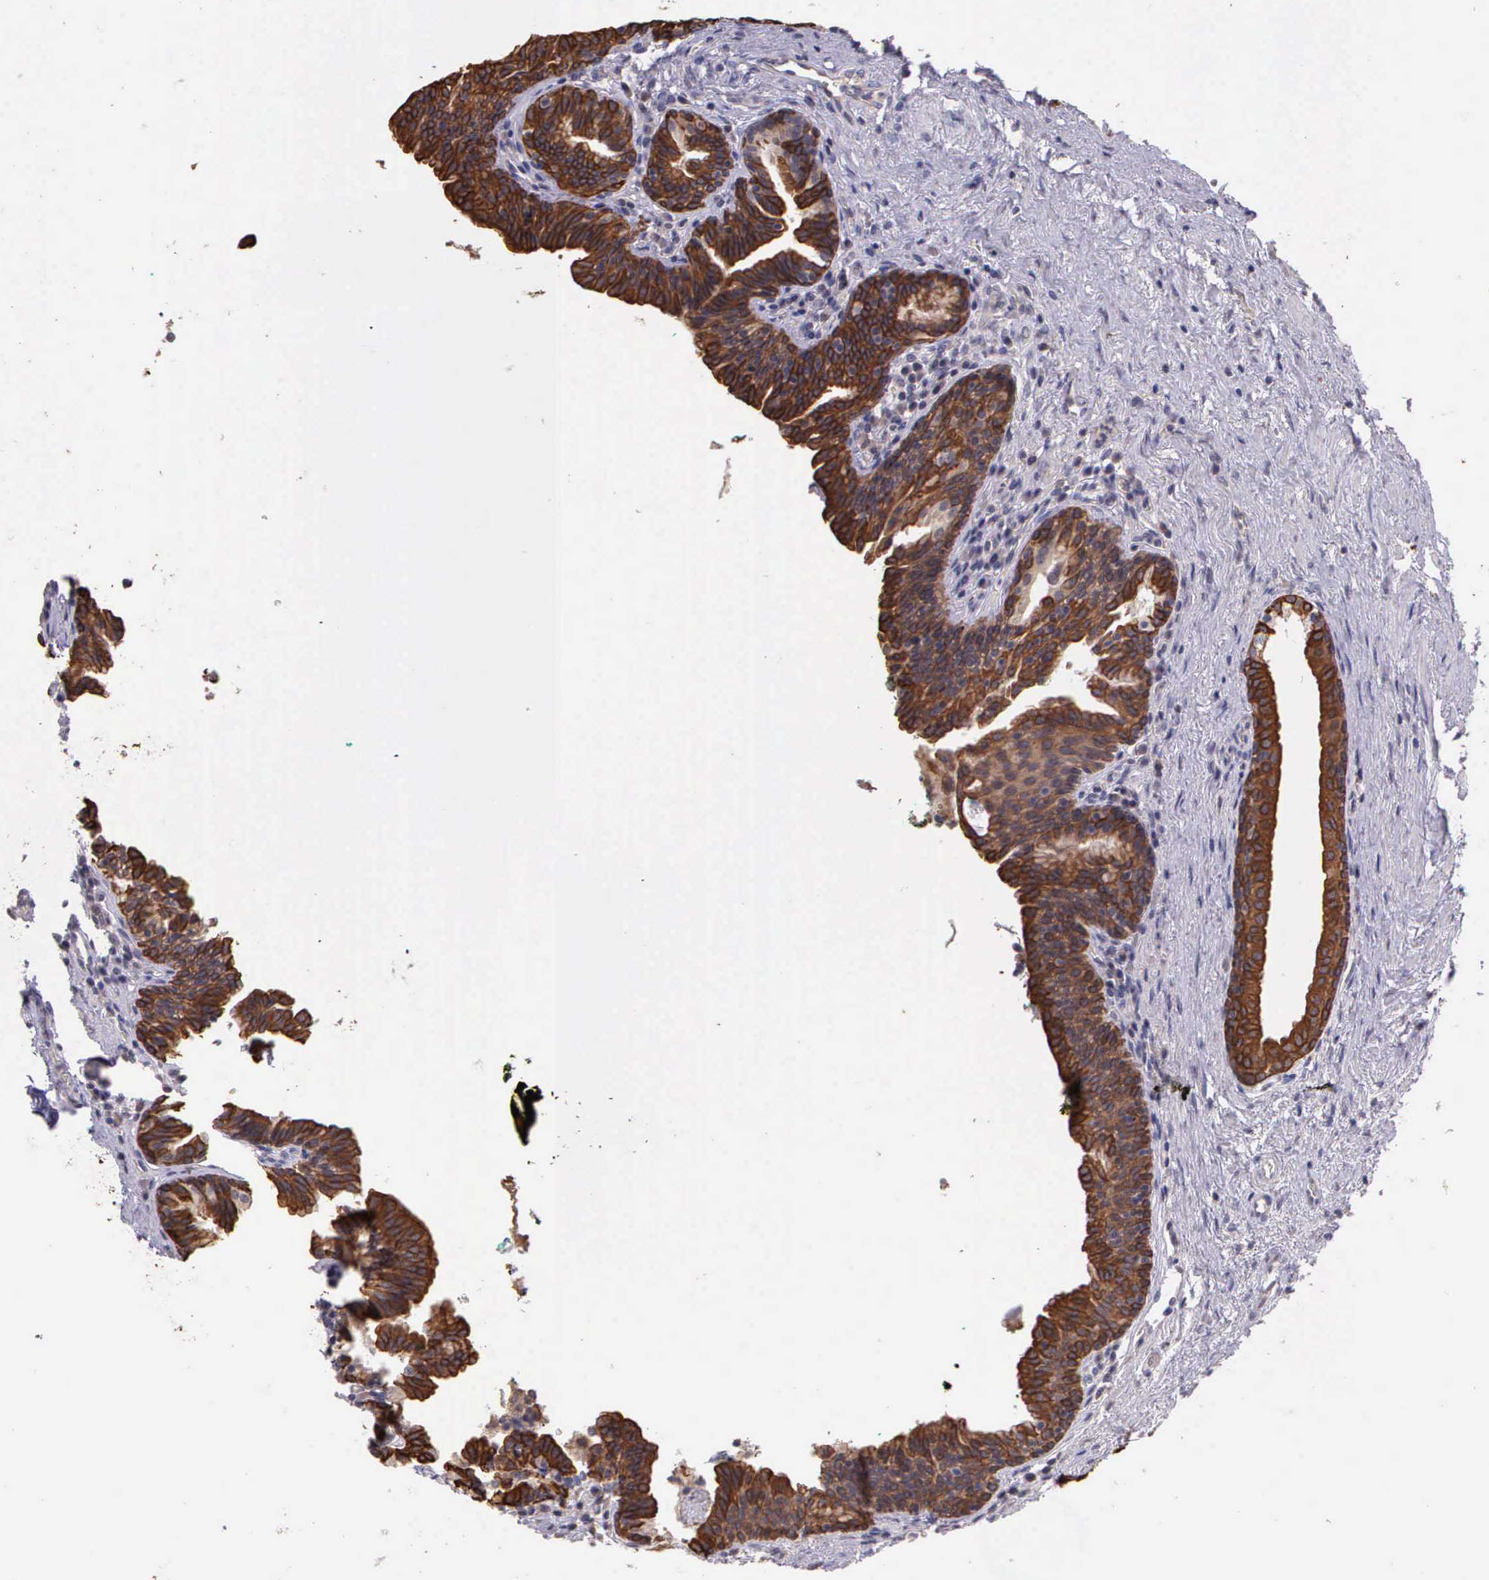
{"staining": {"intensity": "moderate", "quantity": ">75%", "location": "cytoplasmic/membranous"}, "tissue": "prostate", "cell_type": "Glandular cells", "image_type": "normal", "snomed": [{"axis": "morphology", "description": "Normal tissue, NOS"}, {"axis": "topography", "description": "Prostate"}], "caption": "Protein staining by IHC reveals moderate cytoplasmic/membranous positivity in approximately >75% of glandular cells in unremarkable prostate.", "gene": "IGBP1P2", "patient": {"sex": "male", "age": 65}}